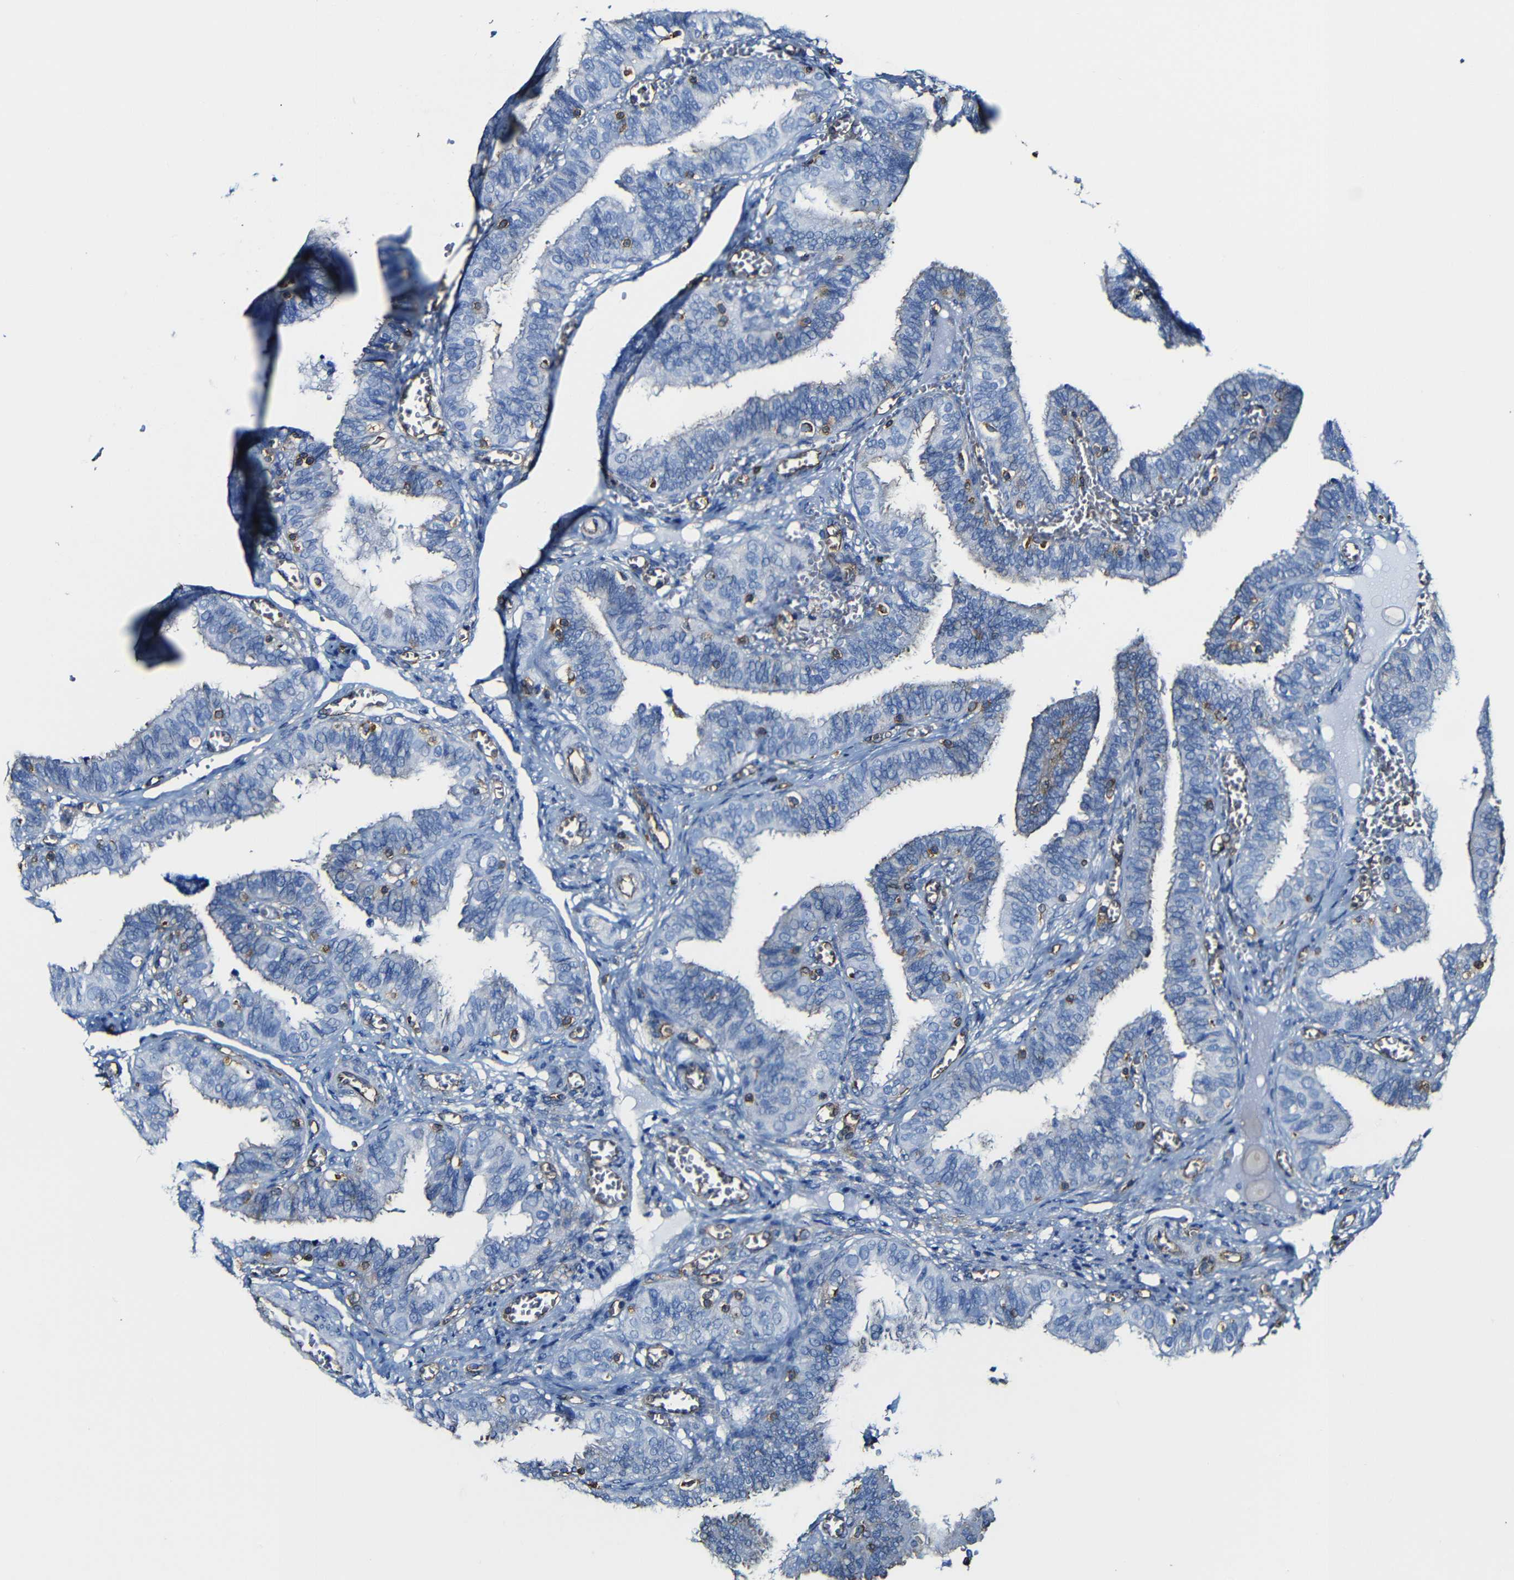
{"staining": {"intensity": "weak", "quantity": "25%-75%", "location": "cytoplasmic/membranous"}, "tissue": "fallopian tube", "cell_type": "Glandular cells", "image_type": "normal", "snomed": [{"axis": "morphology", "description": "Normal tissue, NOS"}, {"axis": "topography", "description": "Fallopian tube"}], "caption": "Fallopian tube stained with DAB (3,3'-diaminobenzidine) IHC displays low levels of weak cytoplasmic/membranous expression in approximately 25%-75% of glandular cells.", "gene": "MSN", "patient": {"sex": "female", "age": 46}}